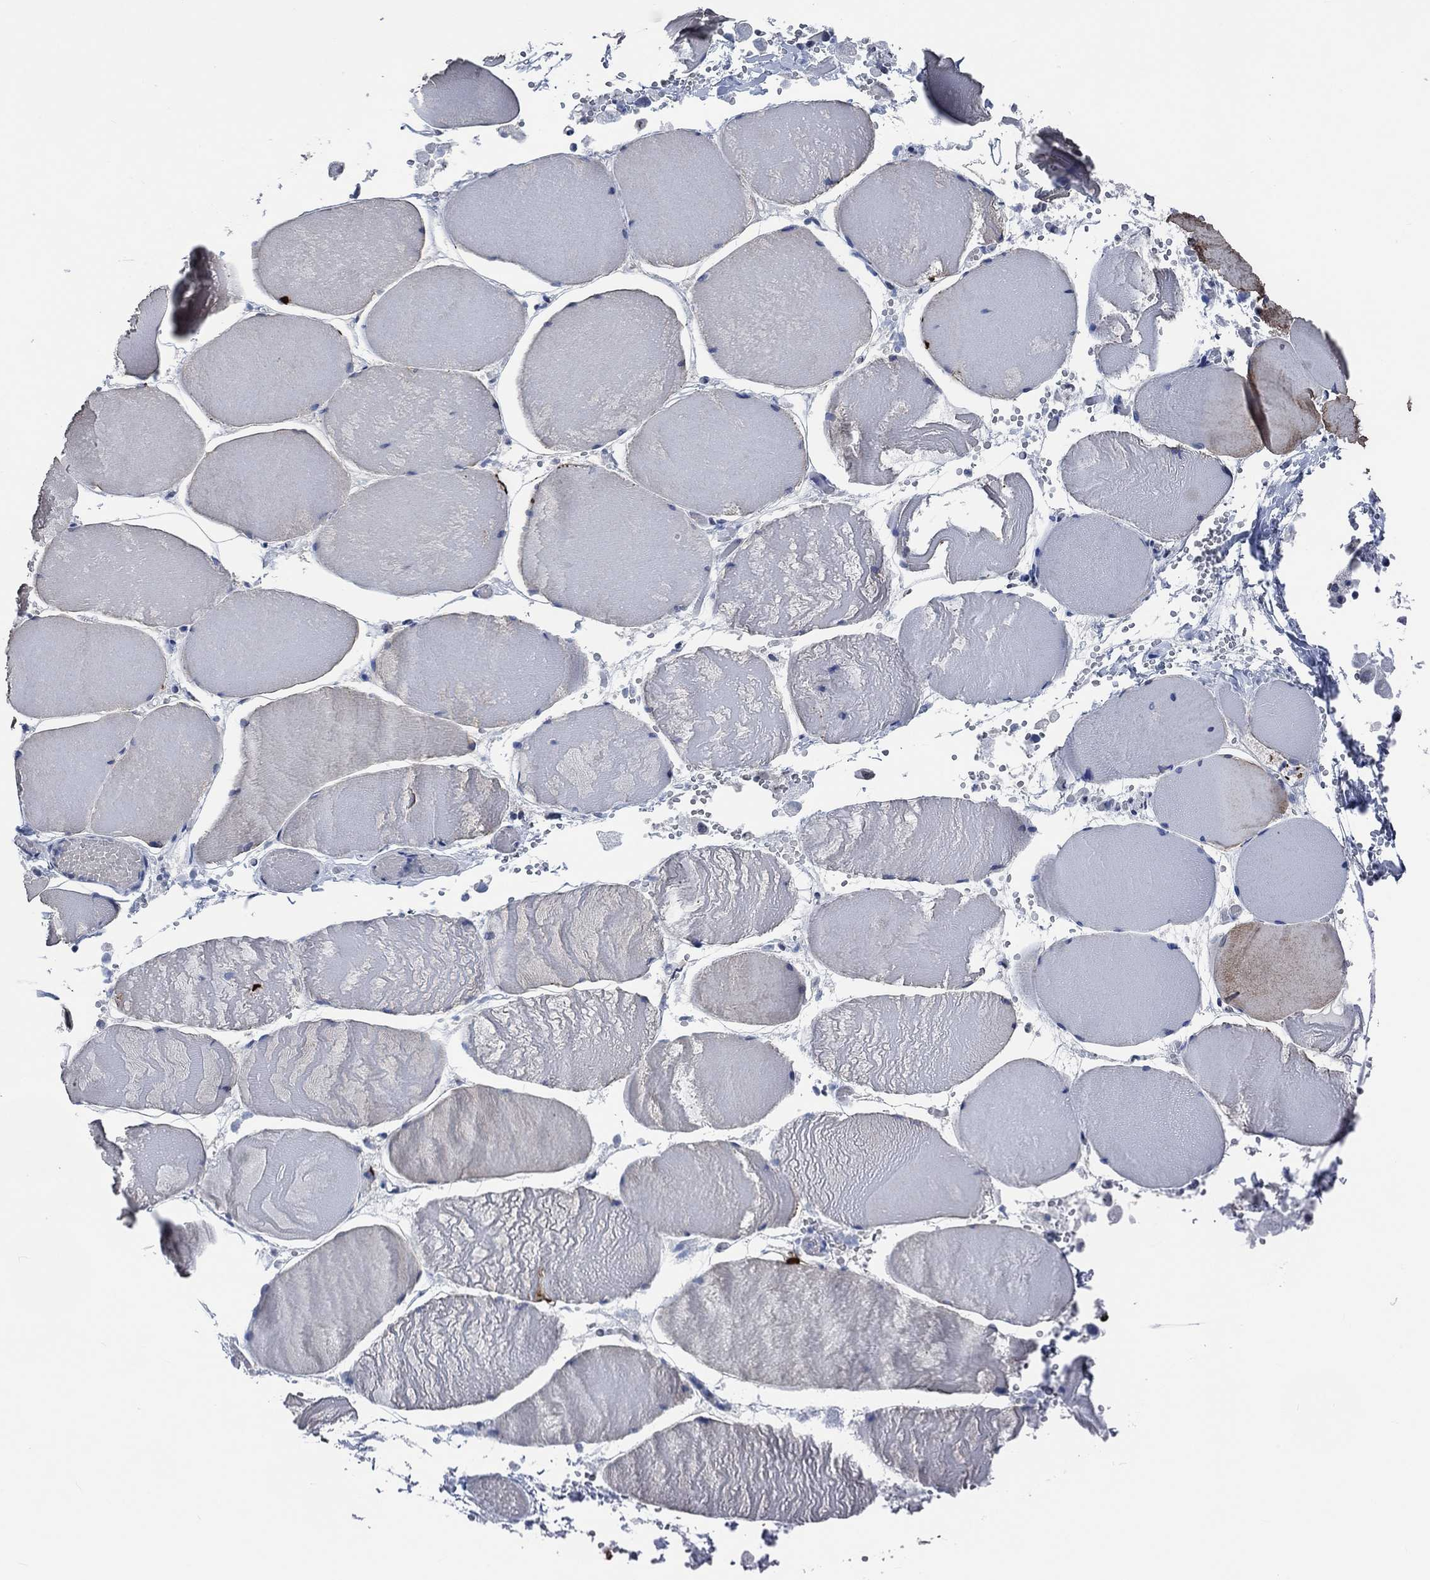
{"staining": {"intensity": "strong", "quantity": "<25%", "location": "cytoplasmic/membranous"}, "tissue": "skeletal muscle", "cell_type": "Myocytes", "image_type": "normal", "snomed": [{"axis": "morphology", "description": "Normal tissue, NOS"}, {"axis": "morphology", "description": "Malignant melanoma, Metastatic site"}, {"axis": "topography", "description": "Skeletal muscle"}], "caption": "High-power microscopy captured an immunohistochemistry micrograph of unremarkable skeletal muscle, revealing strong cytoplasmic/membranous staining in about <25% of myocytes. The protein is stained brown, and the nuclei are stained in blue (DAB (3,3'-diaminobenzidine) IHC with brightfield microscopy, high magnification).", "gene": "OBSCN", "patient": {"sex": "male", "age": 50}}